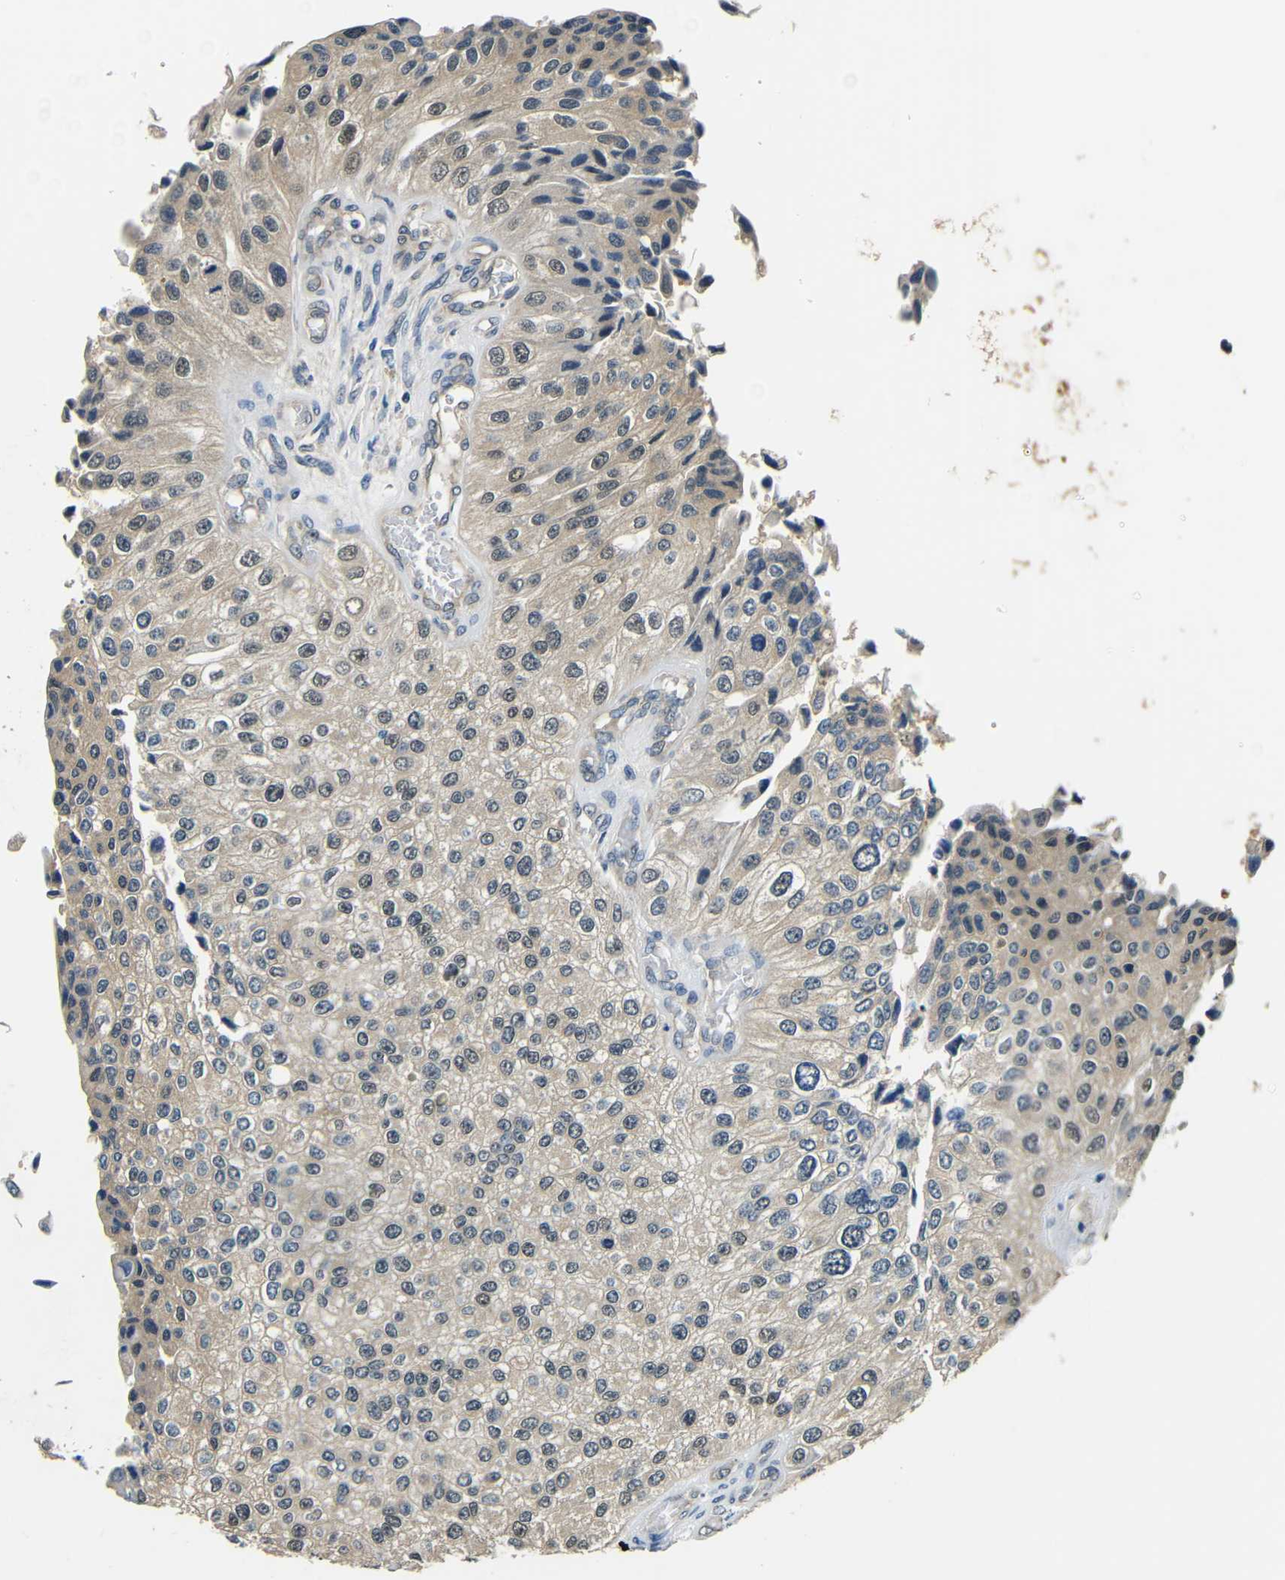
{"staining": {"intensity": "weak", "quantity": ">75%", "location": "cytoplasmic/membranous,nuclear"}, "tissue": "urothelial cancer", "cell_type": "Tumor cells", "image_type": "cancer", "snomed": [{"axis": "morphology", "description": "Urothelial carcinoma, High grade"}, {"axis": "topography", "description": "Kidney"}, {"axis": "topography", "description": "Urinary bladder"}], "caption": "Brown immunohistochemical staining in human urothelial cancer demonstrates weak cytoplasmic/membranous and nuclear expression in approximately >75% of tumor cells.", "gene": "ADAP1", "patient": {"sex": "male", "age": 77}}